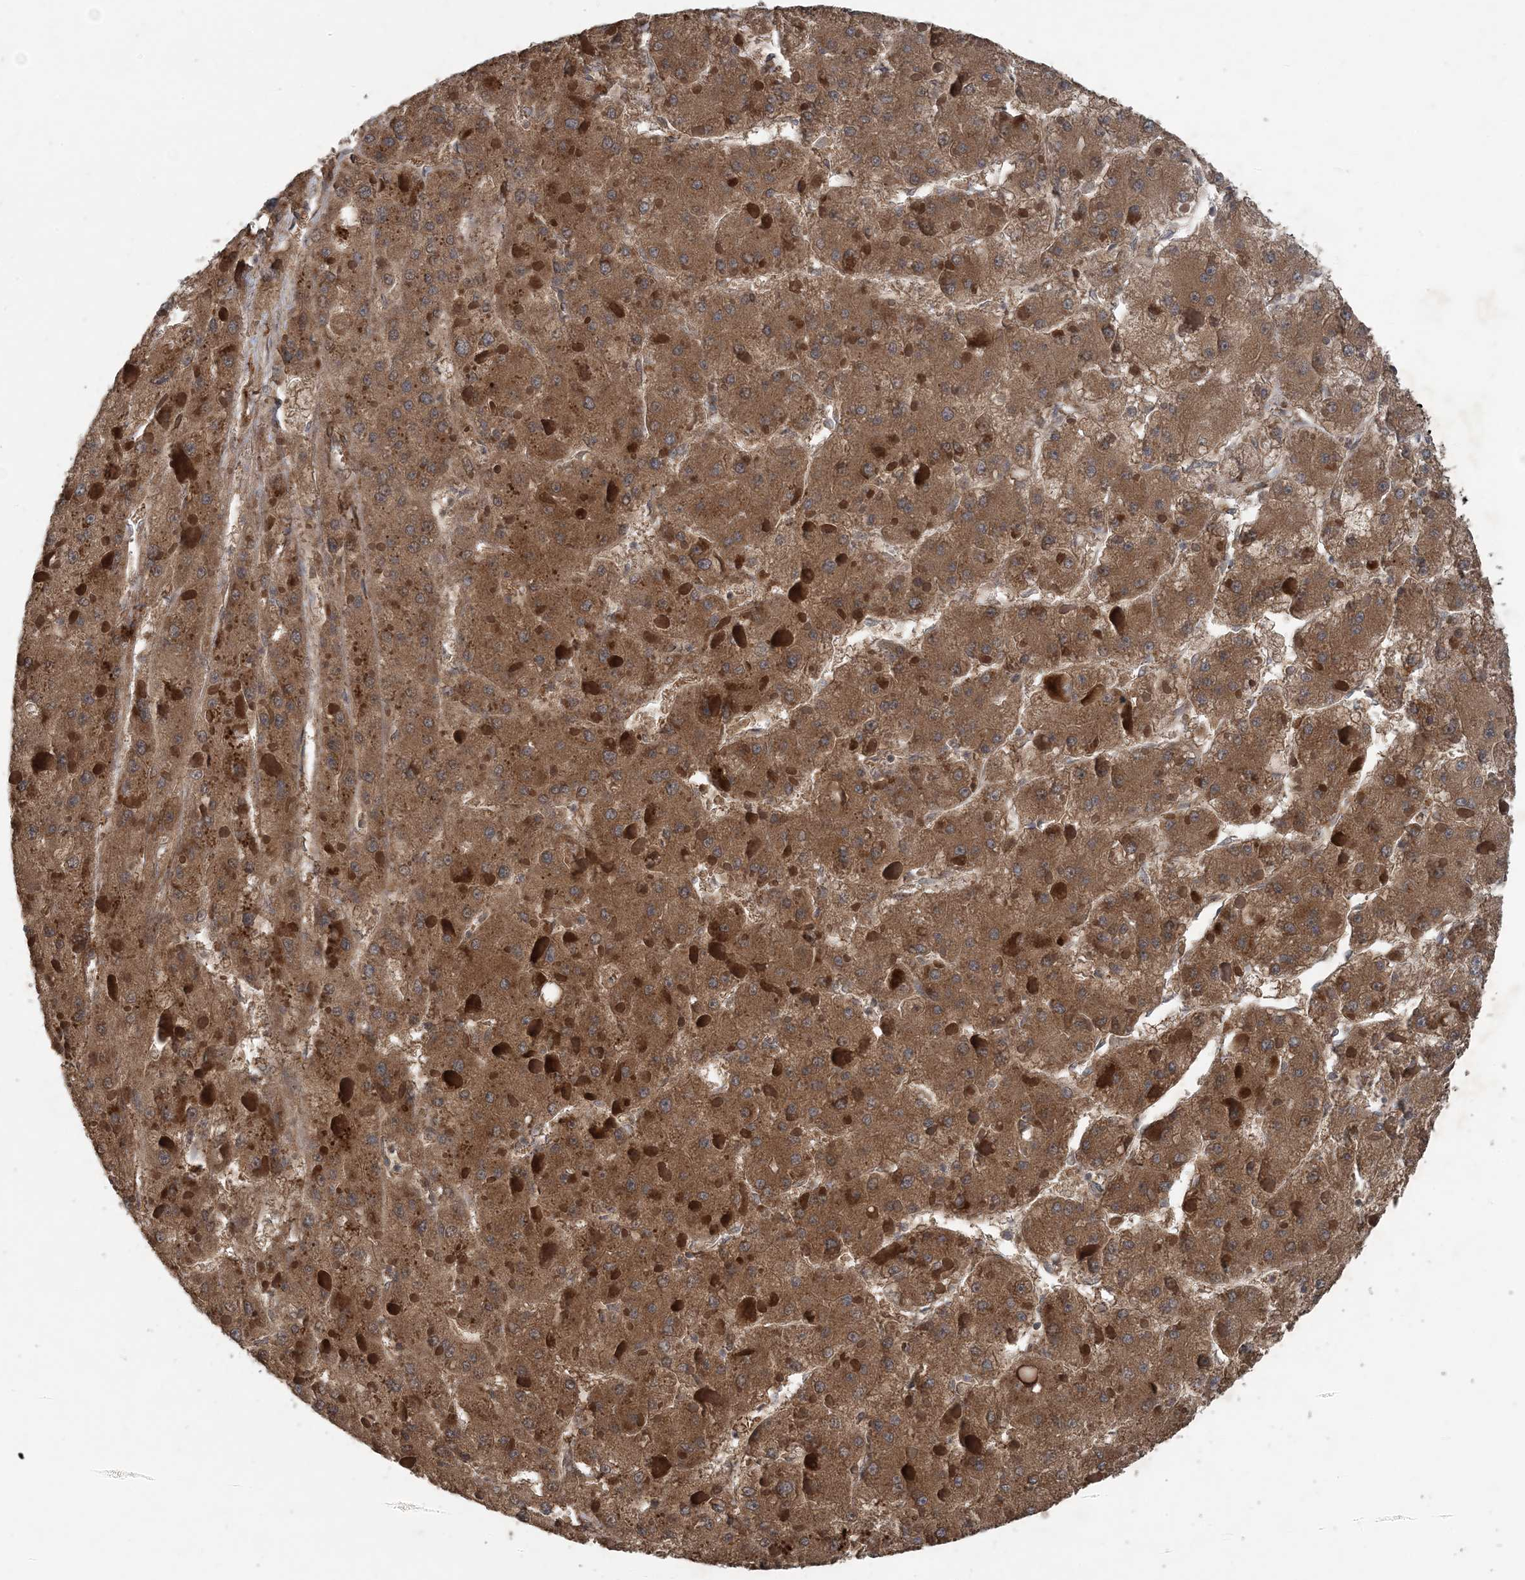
{"staining": {"intensity": "moderate", "quantity": ">75%", "location": "cytoplasmic/membranous"}, "tissue": "liver cancer", "cell_type": "Tumor cells", "image_type": "cancer", "snomed": [{"axis": "morphology", "description": "Carcinoma, Hepatocellular, NOS"}, {"axis": "topography", "description": "Liver"}], "caption": "Protein positivity by IHC displays moderate cytoplasmic/membranous positivity in about >75% of tumor cells in liver cancer.", "gene": "MYO9B", "patient": {"sex": "female", "age": 73}}